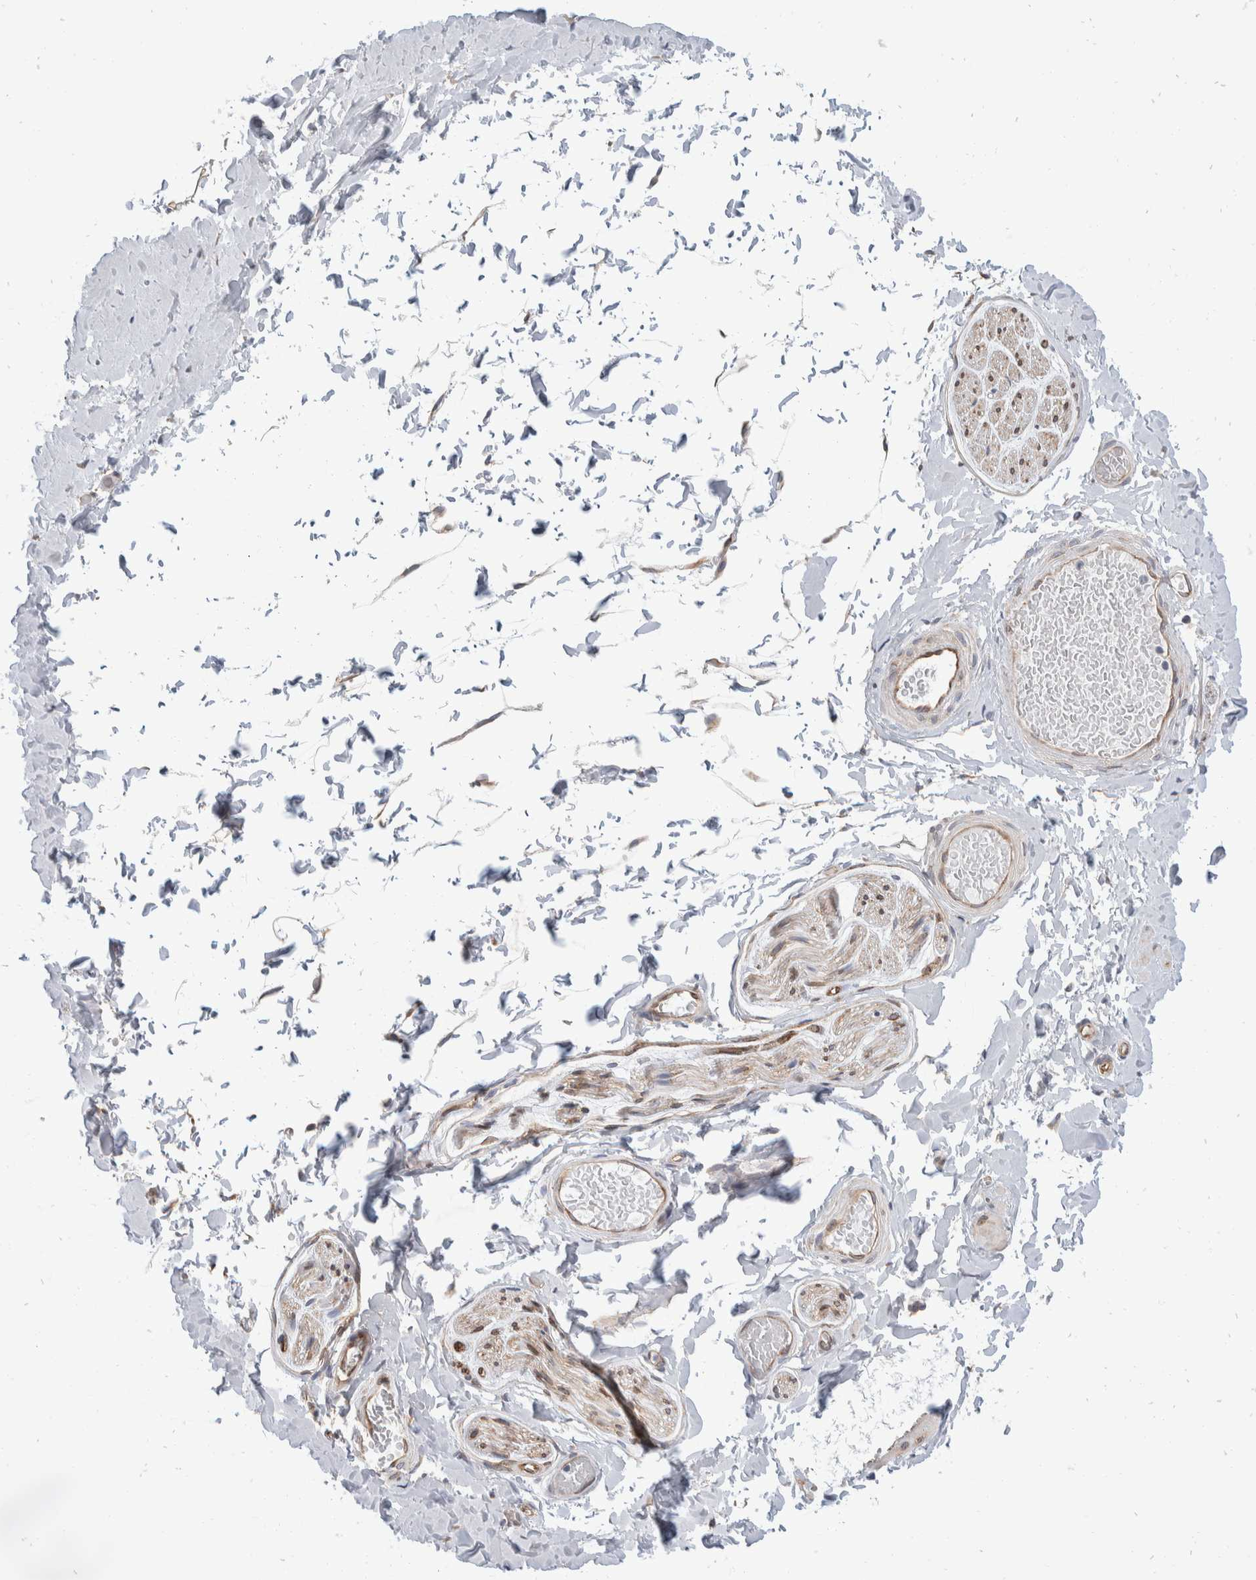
{"staining": {"intensity": "negative", "quantity": "none", "location": "none"}, "tissue": "adipose tissue", "cell_type": "Adipocytes", "image_type": "normal", "snomed": [{"axis": "morphology", "description": "Normal tissue, NOS"}, {"axis": "topography", "description": "Adipose tissue"}, {"axis": "topography", "description": "Vascular tissue"}, {"axis": "topography", "description": "Peripheral nerve tissue"}], "caption": "DAB immunohistochemical staining of benign human adipose tissue exhibits no significant staining in adipocytes.", "gene": "TMEM245", "patient": {"sex": "male", "age": 25}}